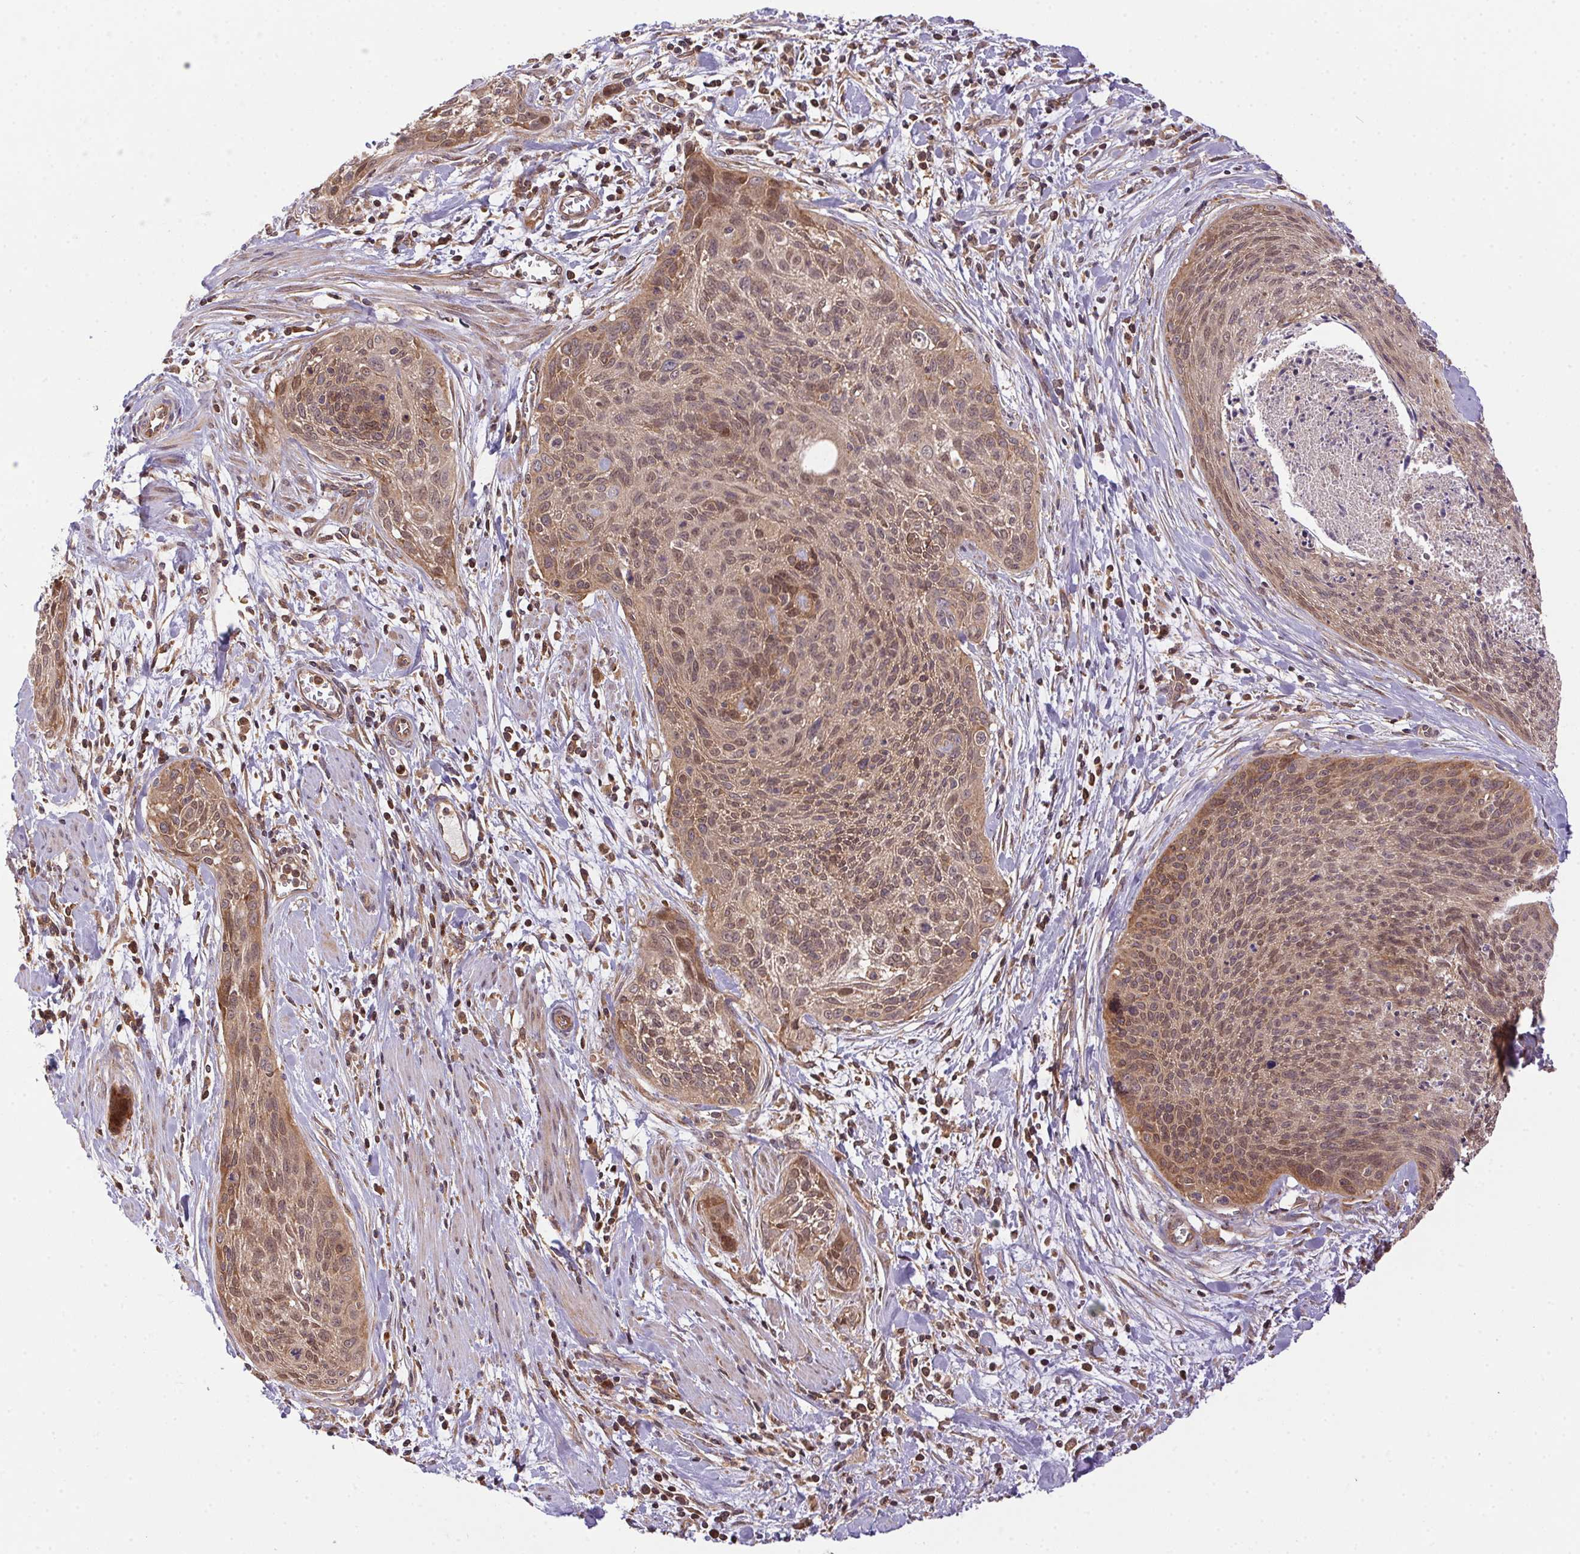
{"staining": {"intensity": "weak", "quantity": ">75%", "location": "cytoplasmic/membranous,nuclear"}, "tissue": "cervical cancer", "cell_type": "Tumor cells", "image_type": "cancer", "snomed": [{"axis": "morphology", "description": "Squamous cell carcinoma, NOS"}, {"axis": "topography", "description": "Cervix"}], "caption": "A micrograph of cervical squamous cell carcinoma stained for a protein exhibits weak cytoplasmic/membranous and nuclear brown staining in tumor cells.", "gene": "MEX3D", "patient": {"sex": "female", "age": 55}}